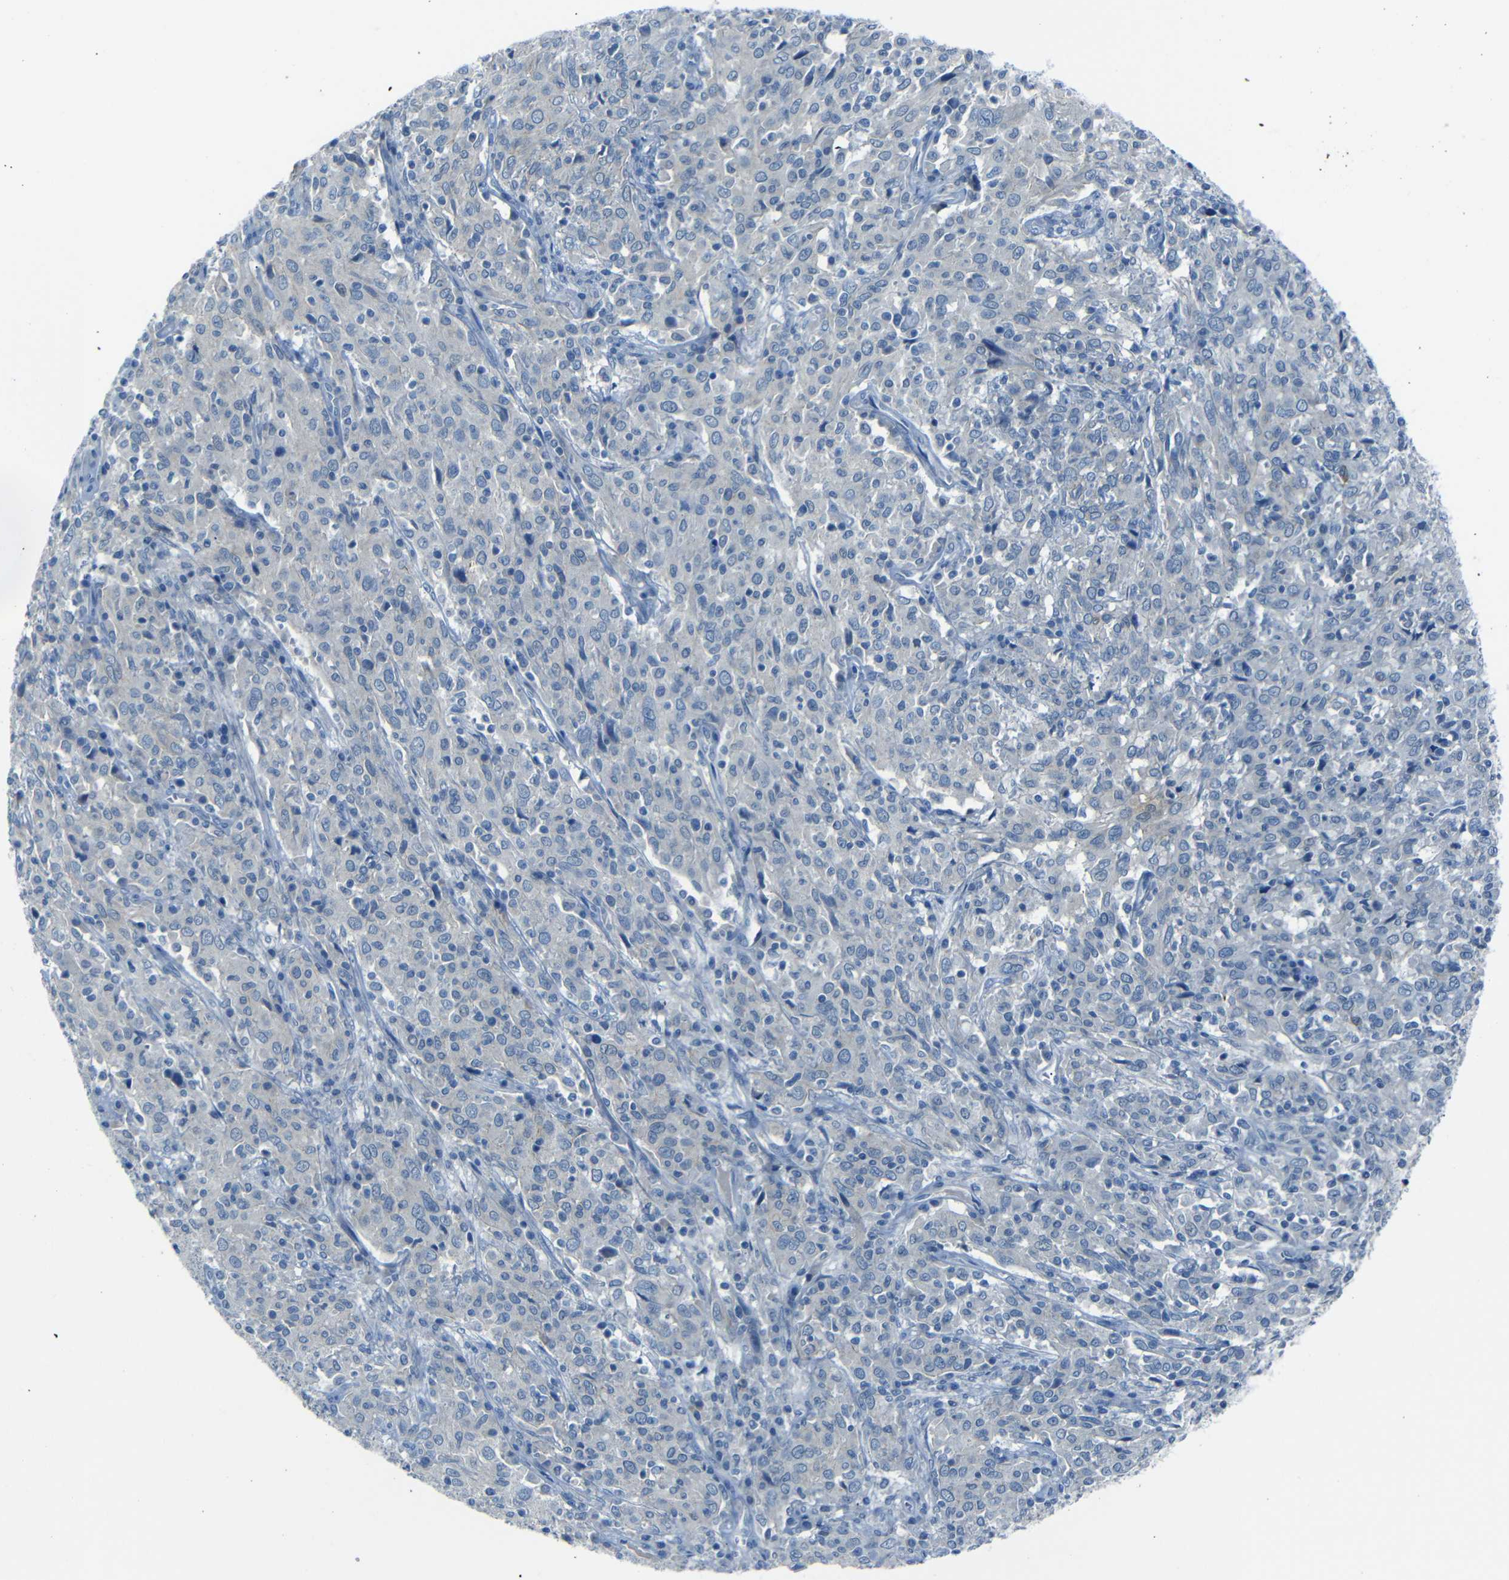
{"staining": {"intensity": "negative", "quantity": "none", "location": "none"}, "tissue": "cervical cancer", "cell_type": "Tumor cells", "image_type": "cancer", "snomed": [{"axis": "morphology", "description": "Squamous cell carcinoma, NOS"}, {"axis": "topography", "description": "Cervix"}], "caption": "This is a micrograph of immunohistochemistry staining of squamous cell carcinoma (cervical), which shows no positivity in tumor cells.", "gene": "ANK3", "patient": {"sex": "female", "age": 46}}